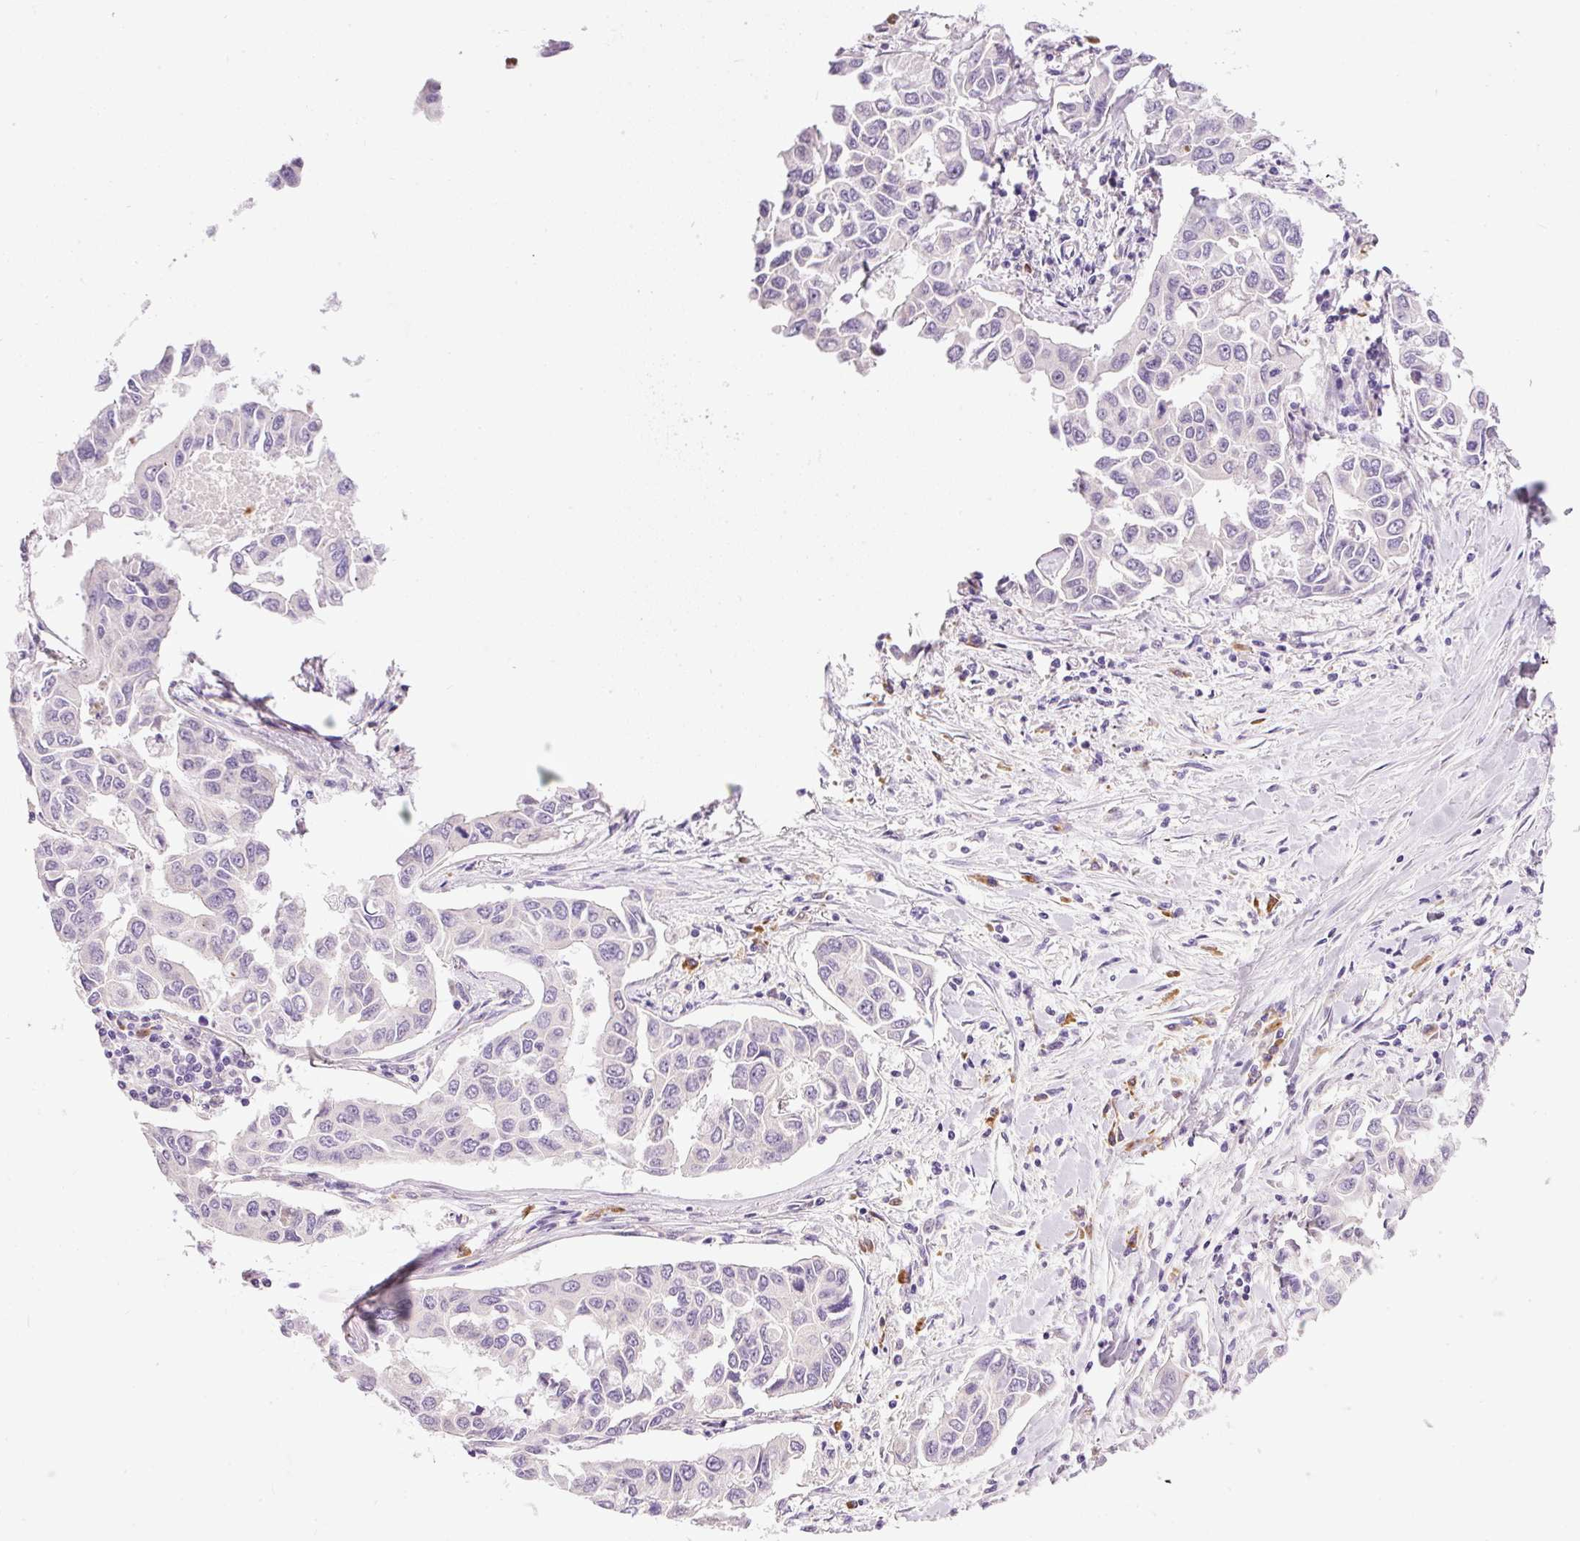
{"staining": {"intensity": "negative", "quantity": "none", "location": "none"}, "tissue": "lung cancer", "cell_type": "Tumor cells", "image_type": "cancer", "snomed": [{"axis": "morphology", "description": "Adenocarcinoma, NOS"}, {"axis": "topography", "description": "Lung"}], "caption": "Photomicrograph shows no significant protein staining in tumor cells of lung cancer (adenocarcinoma).", "gene": "PNPLA5", "patient": {"sex": "male", "age": 64}}